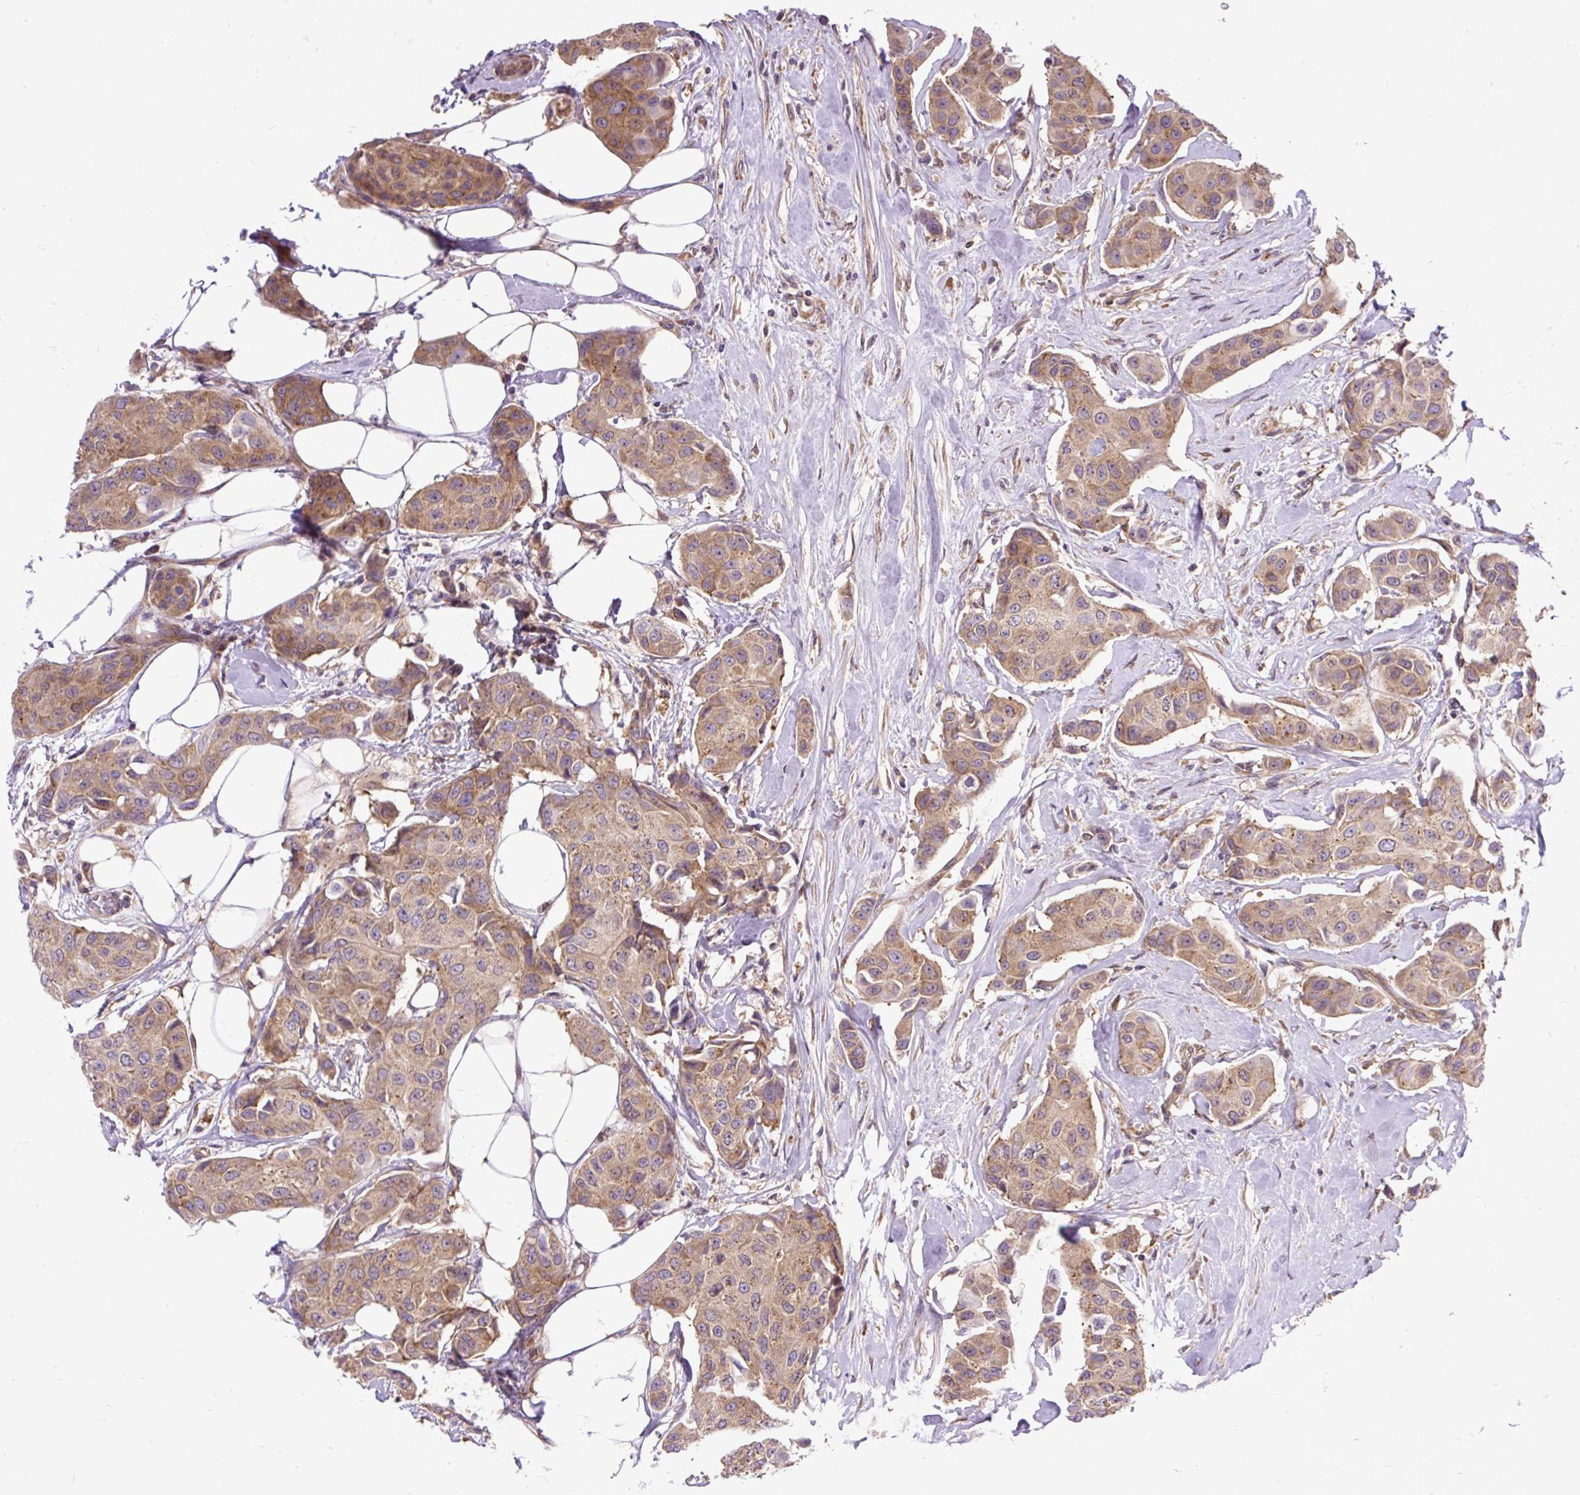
{"staining": {"intensity": "moderate", "quantity": ">75%", "location": "cytoplasmic/membranous"}, "tissue": "breast cancer", "cell_type": "Tumor cells", "image_type": "cancer", "snomed": [{"axis": "morphology", "description": "Duct carcinoma"}, {"axis": "topography", "description": "Breast"}, {"axis": "topography", "description": "Lymph node"}], "caption": "A brown stain highlights moderate cytoplasmic/membranous positivity of a protein in human infiltrating ductal carcinoma (breast) tumor cells.", "gene": "TRIM17", "patient": {"sex": "female", "age": 80}}